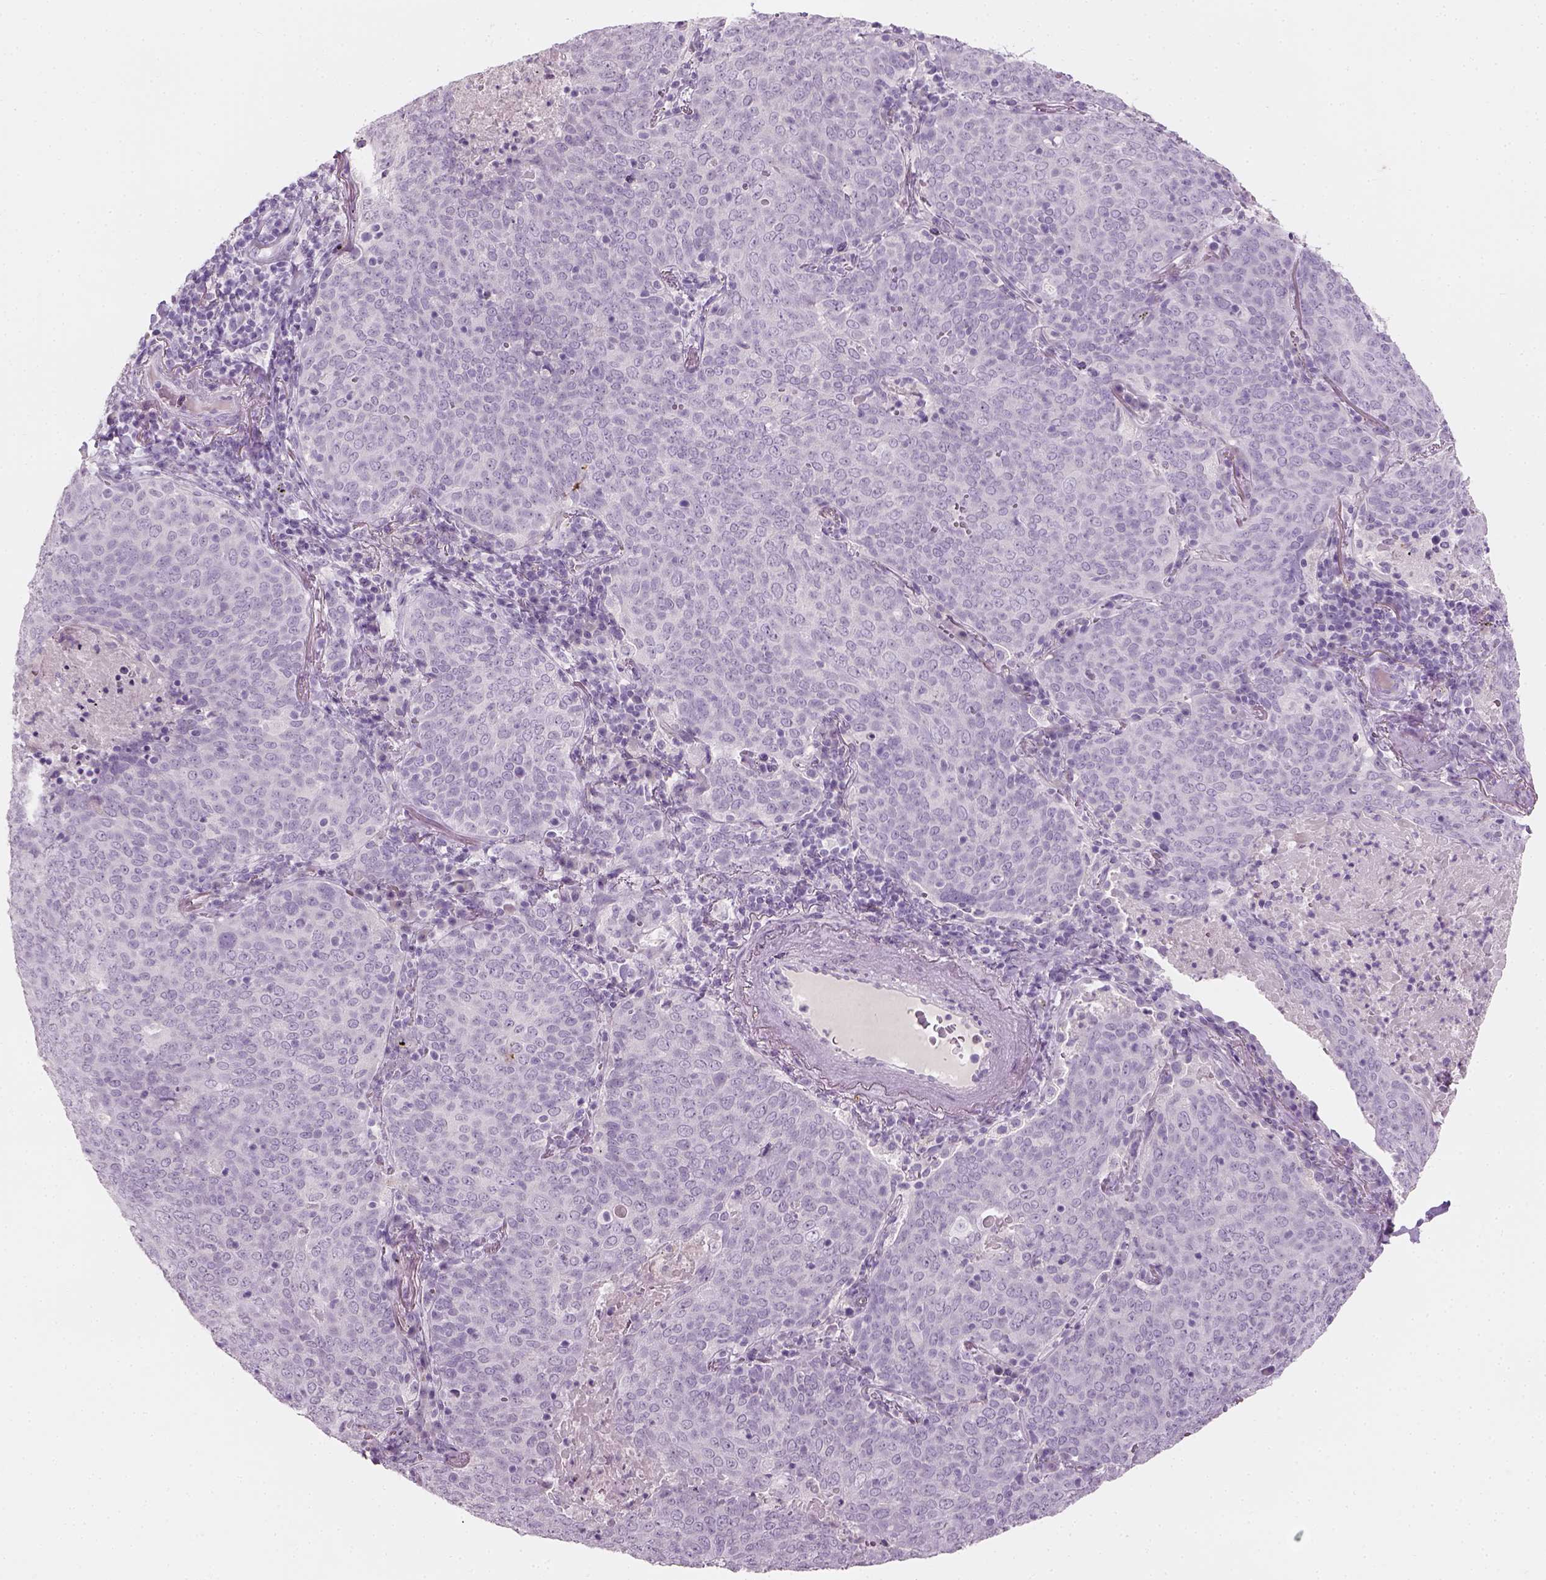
{"staining": {"intensity": "negative", "quantity": "none", "location": "none"}, "tissue": "lung cancer", "cell_type": "Tumor cells", "image_type": "cancer", "snomed": [{"axis": "morphology", "description": "Squamous cell carcinoma, NOS"}, {"axis": "topography", "description": "Lung"}], "caption": "DAB (3,3'-diaminobenzidine) immunohistochemical staining of lung cancer demonstrates no significant positivity in tumor cells. (DAB immunohistochemistry (IHC) with hematoxylin counter stain).", "gene": "TH", "patient": {"sex": "male", "age": 82}}